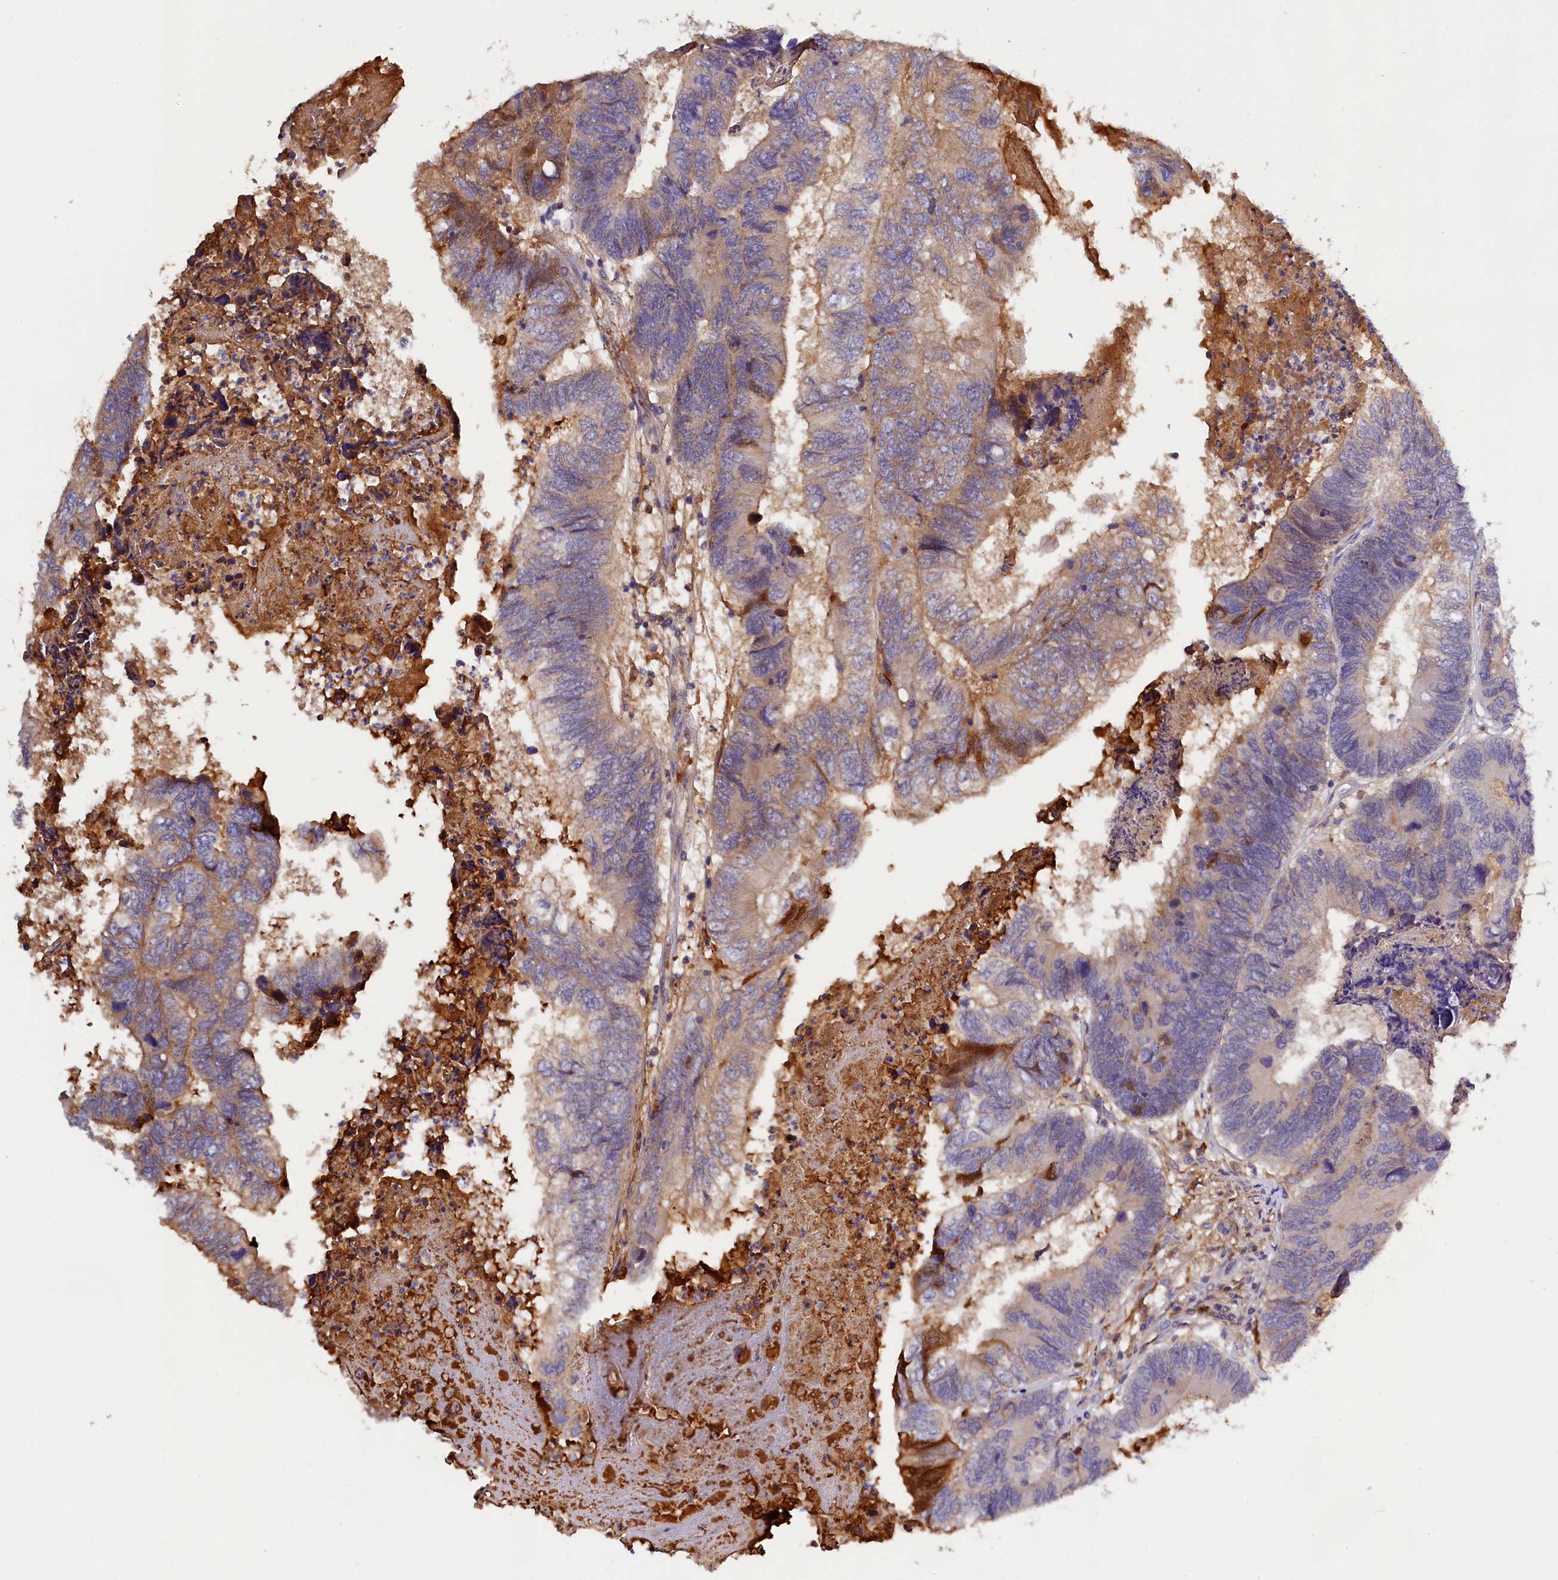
{"staining": {"intensity": "moderate", "quantity": "25%-75%", "location": "cytoplasmic/membranous"}, "tissue": "colorectal cancer", "cell_type": "Tumor cells", "image_type": "cancer", "snomed": [{"axis": "morphology", "description": "Adenocarcinoma, NOS"}, {"axis": "topography", "description": "Colon"}], "caption": "Immunohistochemistry of adenocarcinoma (colorectal) reveals medium levels of moderate cytoplasmic/membranous staining in about 25%-75% of tumor cells. The protein of interest is stained brown, and the nuclei are stained in blue (DAB IHC with brightfield microscopy, high magnification).", "gene": "PHAF1", "patient": {"sex": "female", "age": 67}}